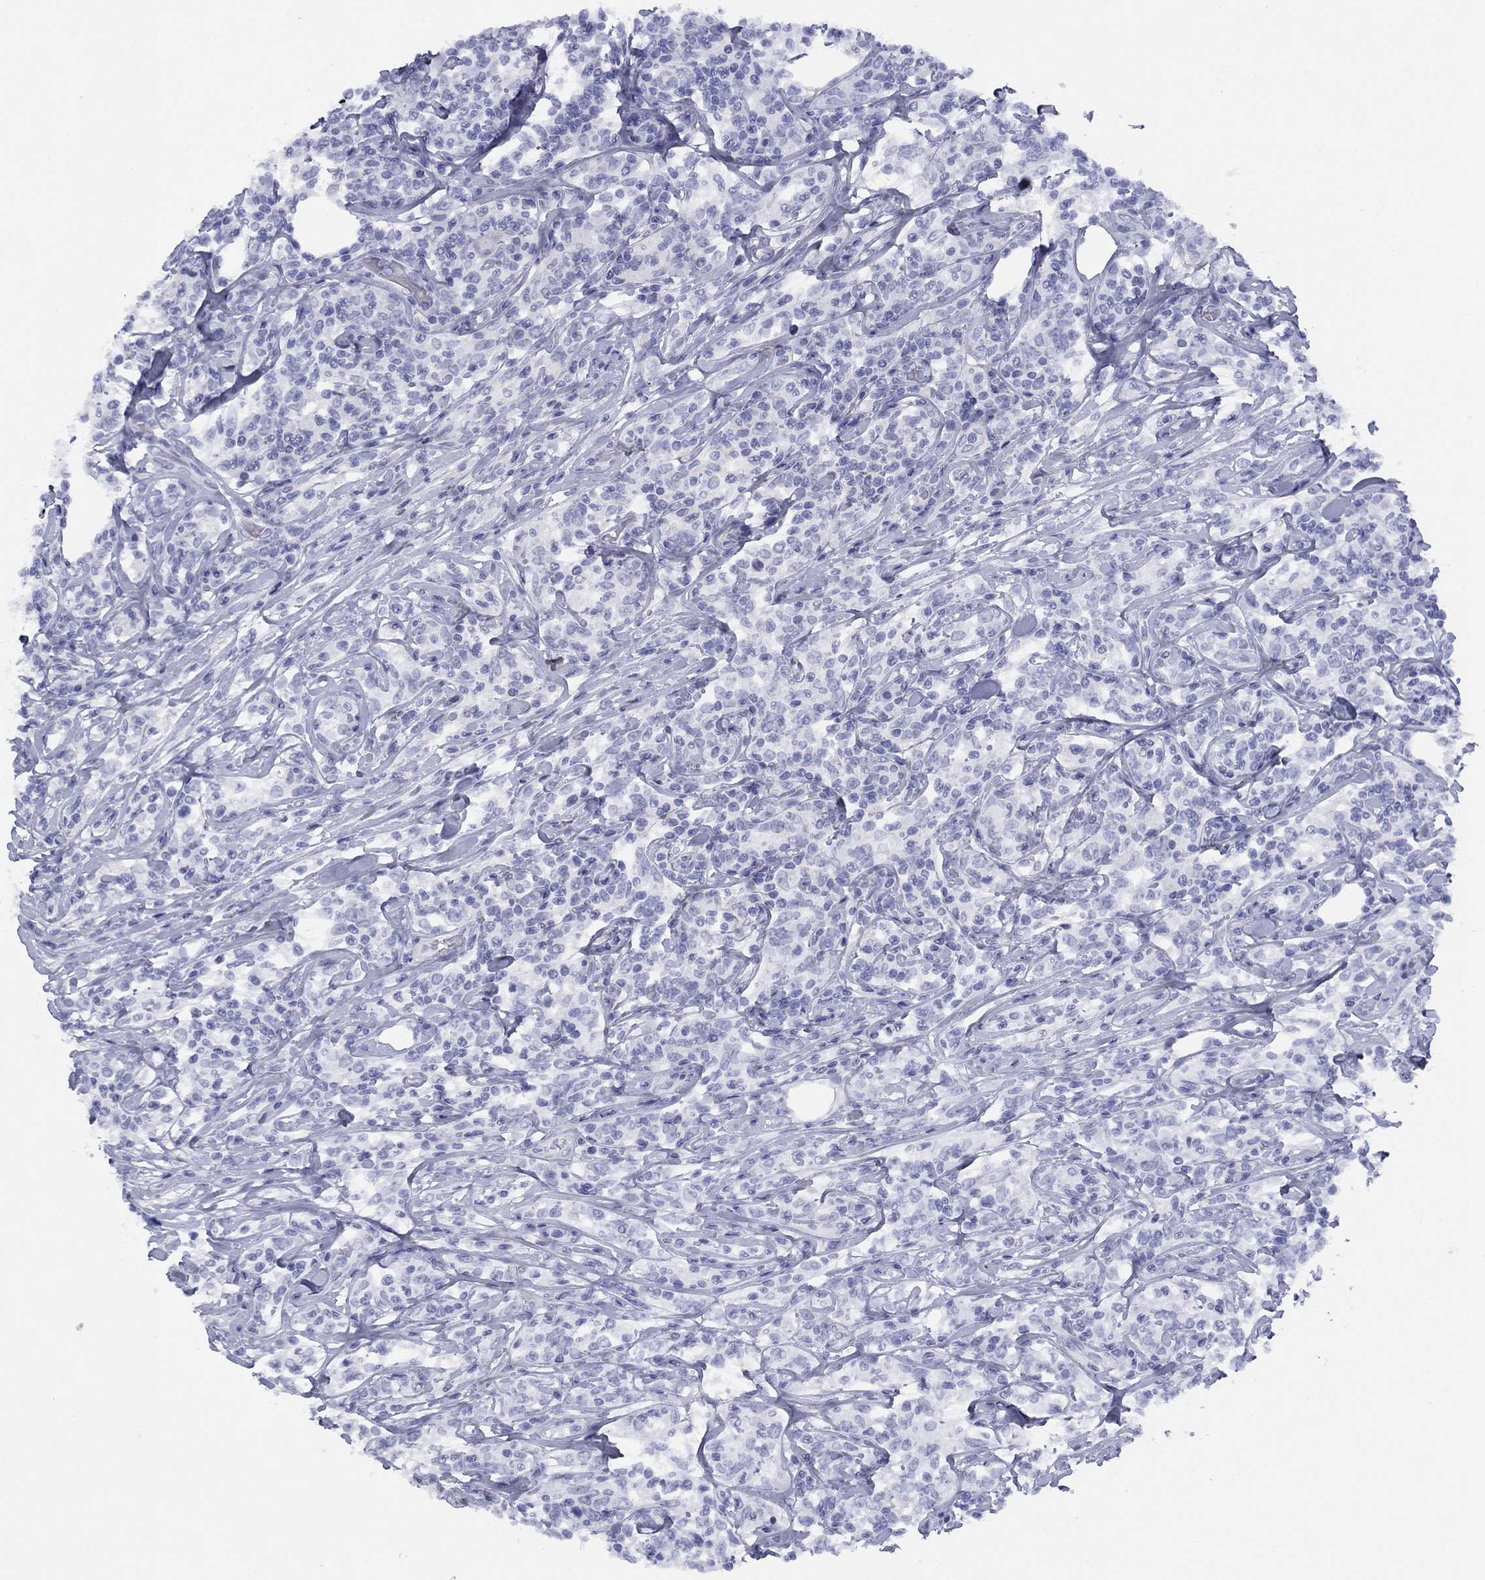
{"staining": {"intensity": "negative", "quantity": "none", "location": "none"}, "tissue": "lymphoma", "cell_type": "Tumor cells", "image_type": "cancer", "snomed": [{"axis": "morphology", "description": "Malignant lymphoma, non-Hodgkin's type, High grade"}, {"axis": "topography", "description": "Lymph node"}], "caption": "DAB immunohistochemical staining of high-grade malignant lymphoma, non-Hodgkin's type shows no significant staining in tumor cells.", "gene": "TIGD4", "patient": {"sex": "female", "age": 84}}